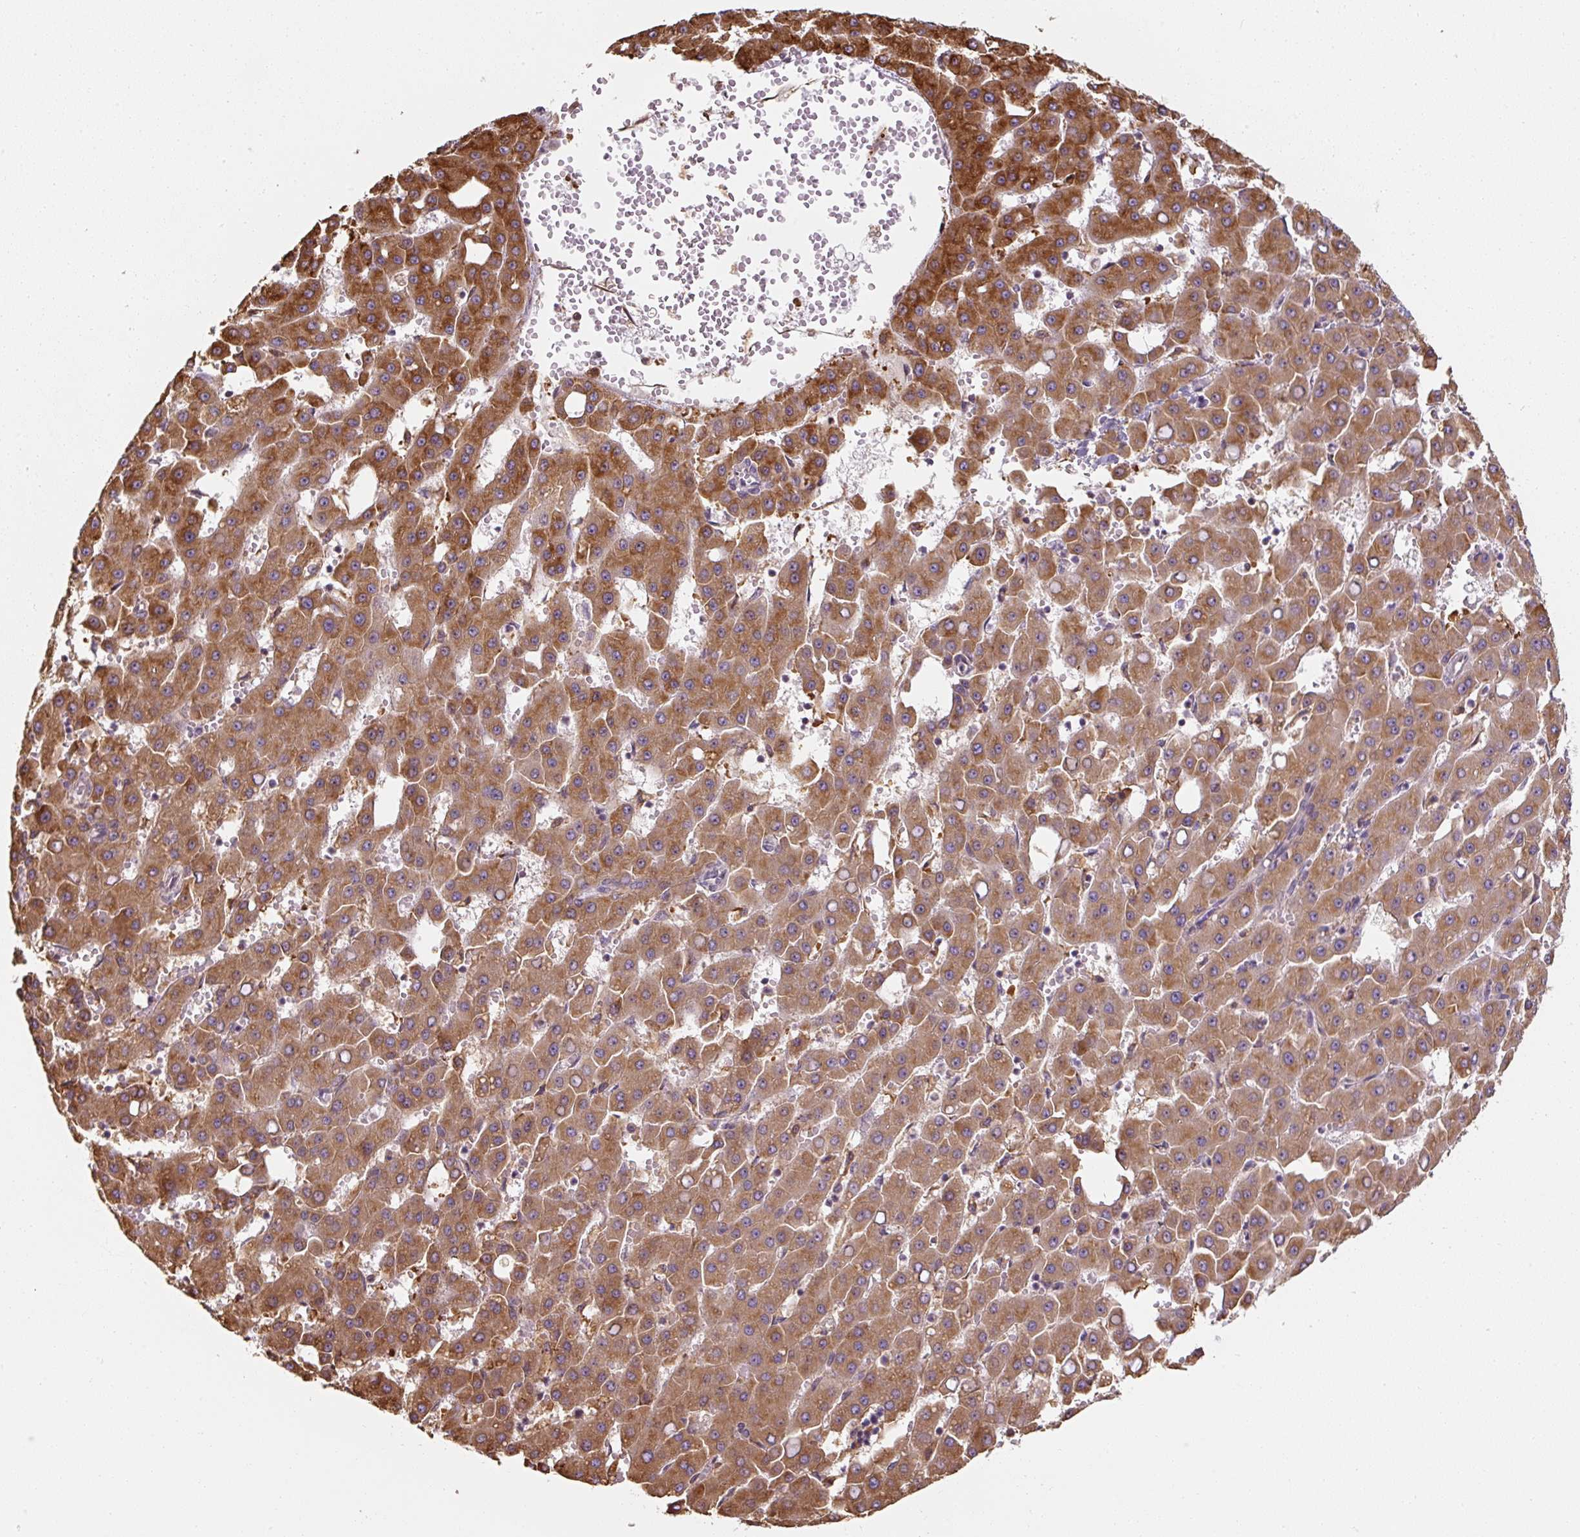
{"staining": {"intensity": "moderate", "quantity": ">75%", "location": "cytoplasmic/membranous"}, "tissue": "liver cancer", "cell_type": "Tumor cells", "image_type": "cancer", "snomed": [{"axis": "morphology", "description": "Carcinoma, Hepatocellular, NOS"}, {"axis": "topography", "description": "Liver"}], "caption": "Moderate cytoplasmic/membranous protein expression is appreciated in about >75% of tumor cells in liver hepatocellular carcinoma. The staining is performed using DAB brown chromogen to label protein expression. The nuclei are counter-stained blue using hematoxylin.", "gene": "PRKCSH", "patient": {"sex": "male", "age": 47}}